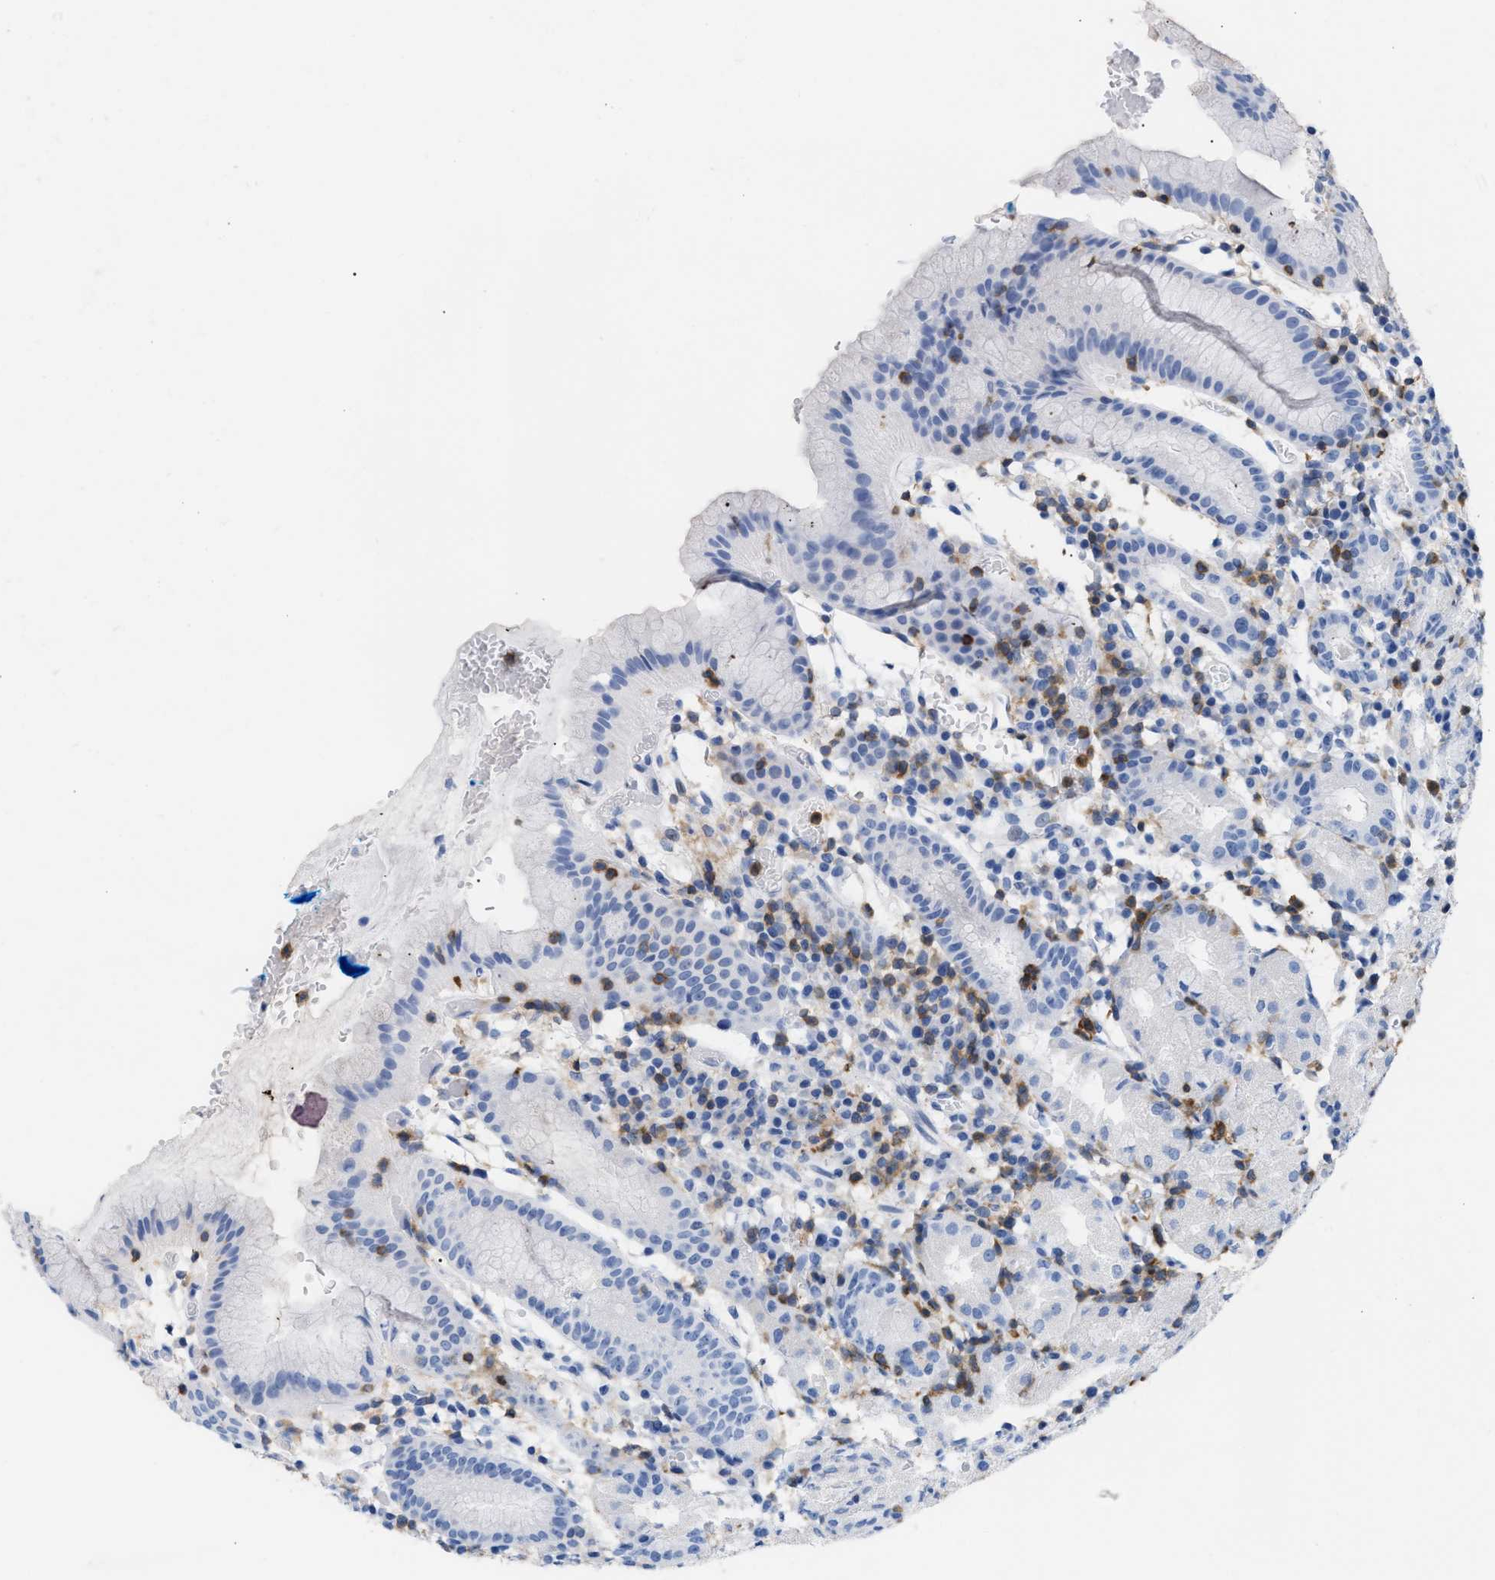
{"staining": {"intensity": "negative", "quantity": "none", "location": "none"}, "tissue": "stomach", "cell_type": "Glandular cells", "image_type": "normal", "snomed": [{"axis": "morphology", "description": "Normal tissue, NOS"}, {"axis": "topography", "description": "Stomach"}, {"axis": "topography", "description": "Stomach, lower"}], "caption": "Immunohistochemistry photomicrograph of normal stomach: human stomach stained with DAB displays no significant protein staining in glandular cells. (DAB immunohistochemistry (IHC) visualized using brightfield microscopy, high magnification).", "gene": "LCP1", "patient": {"sex": "female", "age": 75}}